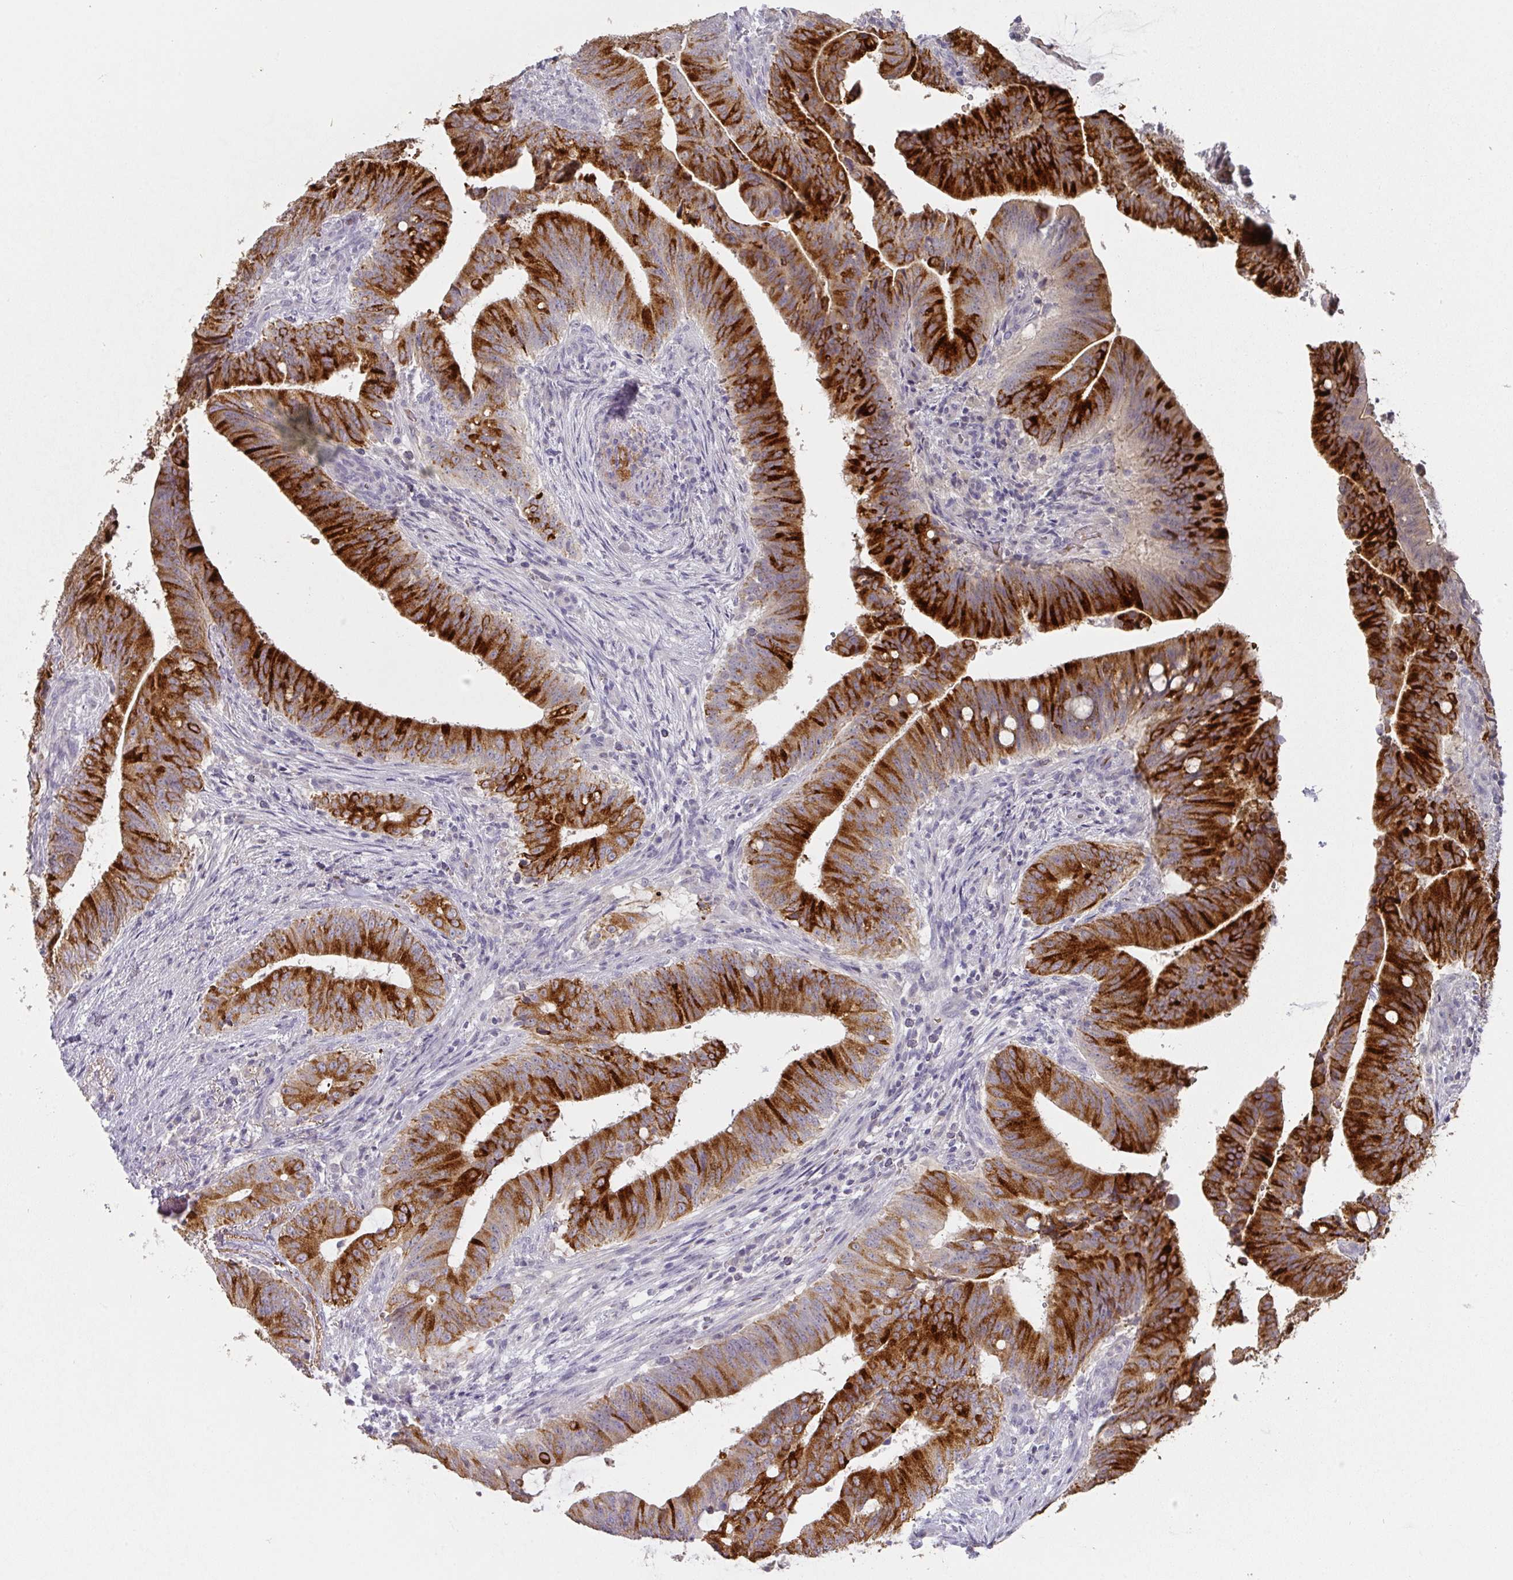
{"staining": {"intensity": "strong", "quantity": "25%-75%", "location": "cytoplasmic/membranous"}, "tissue": "colorectal cancer", "cell_type": "Tumor cells", "image_type": "cancer", "snomed": [{"axis": "morphology", "description": "Adenocarcinoma, NOS"}, {"axis": "topography", "description": "Colon"}], "caption": "Immunohistochemistry staining of adenocarcinoma (colorectal), which reveals high levels of strong cytoplasmic/membranous positivity in approximately 25%-75% of tumor cells indicating strong cytoplasmic/membranous protein positivity. The staining was performed using DAB (3,3'-diaminobenzidine) (brown) for protein detection and nuclei were counterstained in hematoxylin (blue).", "gene": "FOXN4", "patient": {"sex": "female", "age": 43}}